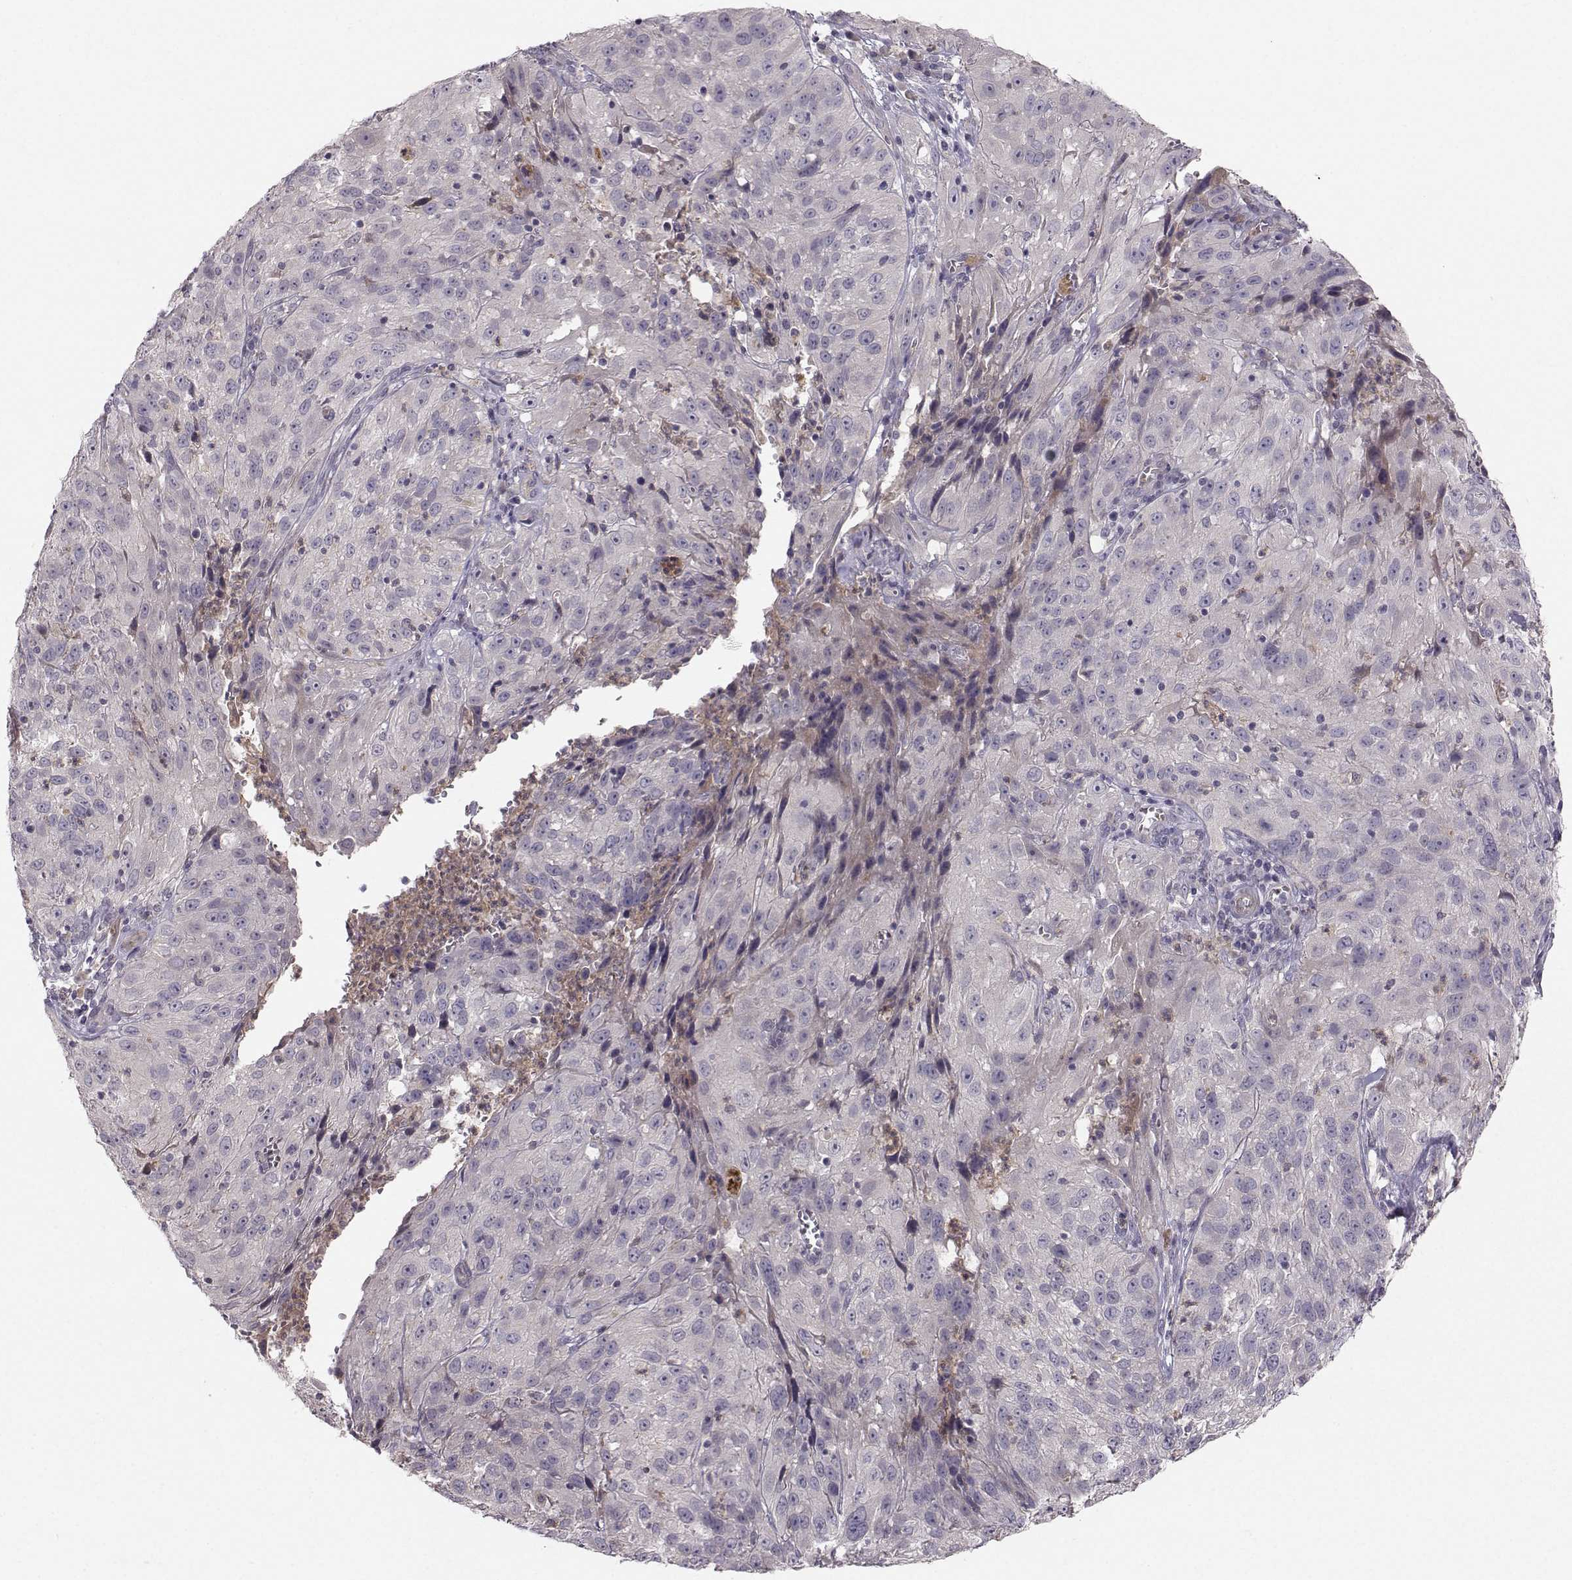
{"staining": {"intensity": "negative", "quantity": "none", "location": "none"}, "tissue": "cervical cancer", "cell_type": "Tumor cells", "image_type": "cancer", "snomed": [{"axis": "morphology", "description": "Squamous cell carcinoma, NOS"}, {"axis": "topography", "description": "Cervix"}], "caption": "This is an immunohistochemistry image of human cervical cancer. There is no staining in tumor cells.", "gene": "OPRD1", "patient": {"sex": "female", "age": 32}}